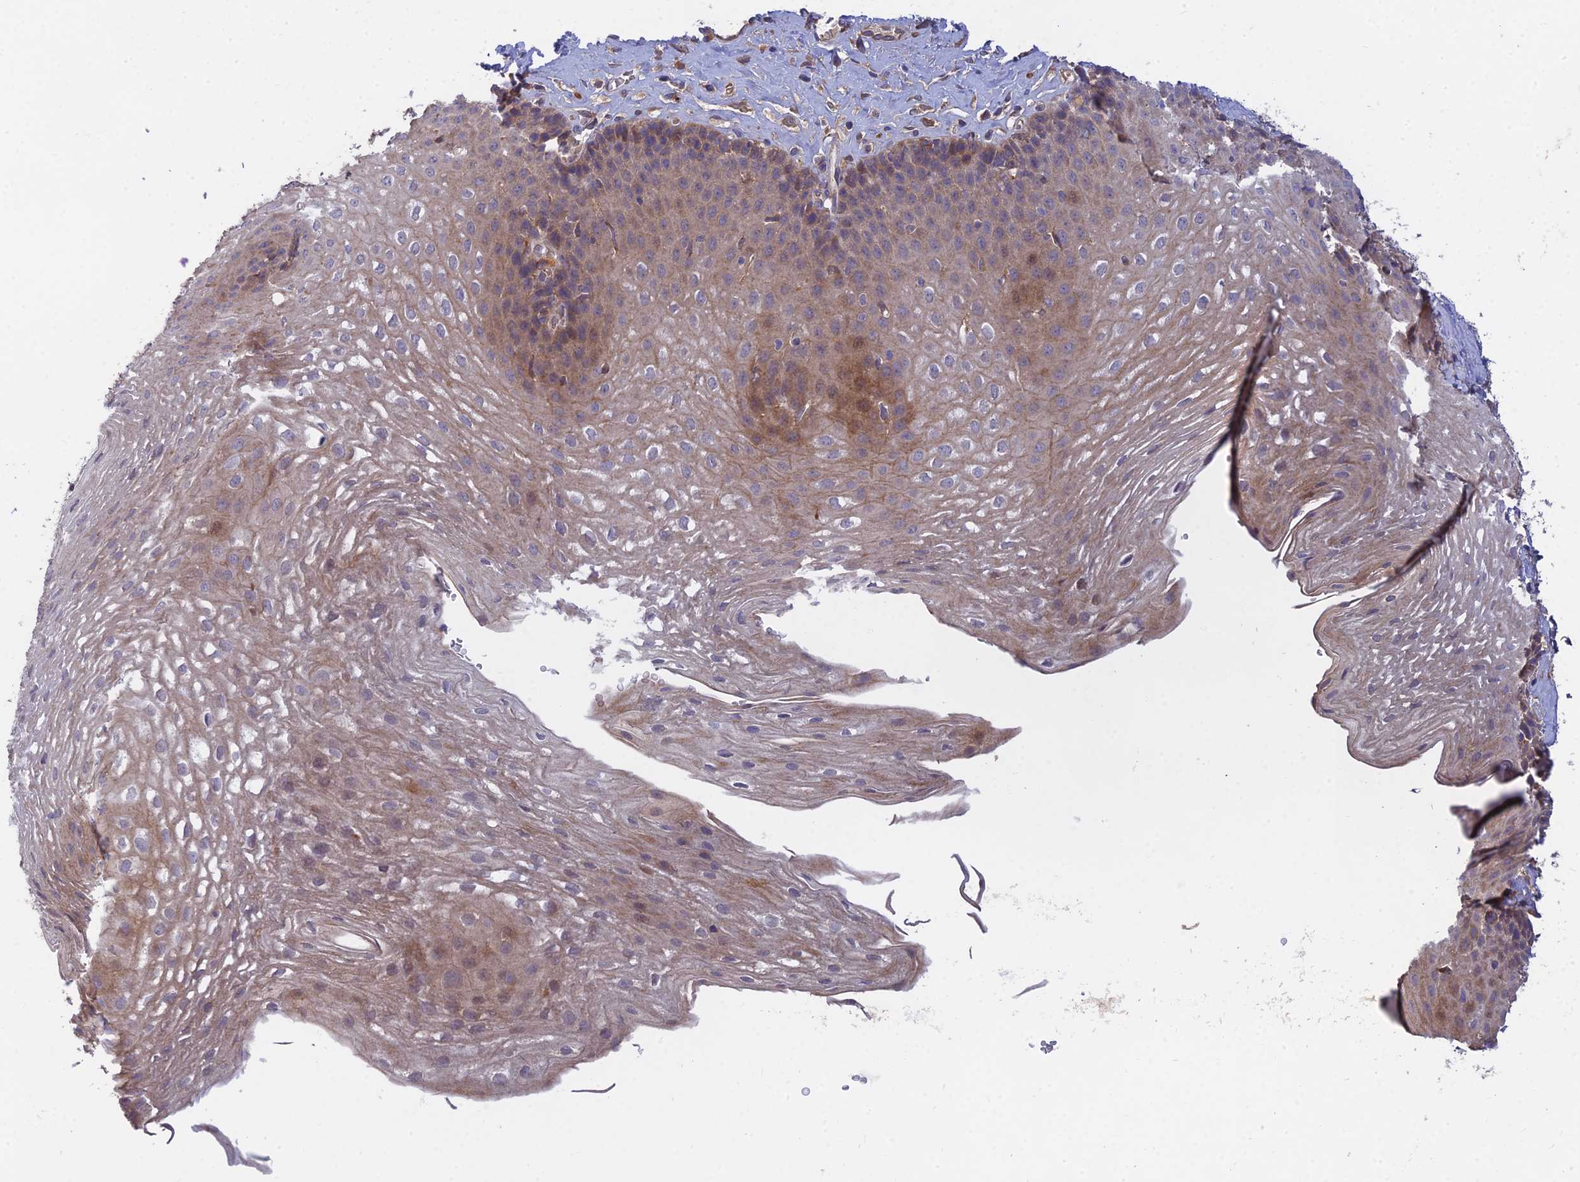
{"staining": {"intensity": "weak", "quantity": "25%-75%", "location": "cytoplasmic/membranous"}, "tissue": "esophagus", "cell_type": "Squamous epithelial cells", "image_type": "normal", "snomed": [{"axis": "morphology", "description": "Normal tissue, NOS"}, {"axis": "topography", "description": "Esophagus"}], "caption": "Protein analysis of normal esophagus demonstrates weak cytoplasmic/membranous expression in about 25%-75% of squamous epithelial cells.", "gene": "FAM151B", "patient": {"sex": "female", "age": 66}}